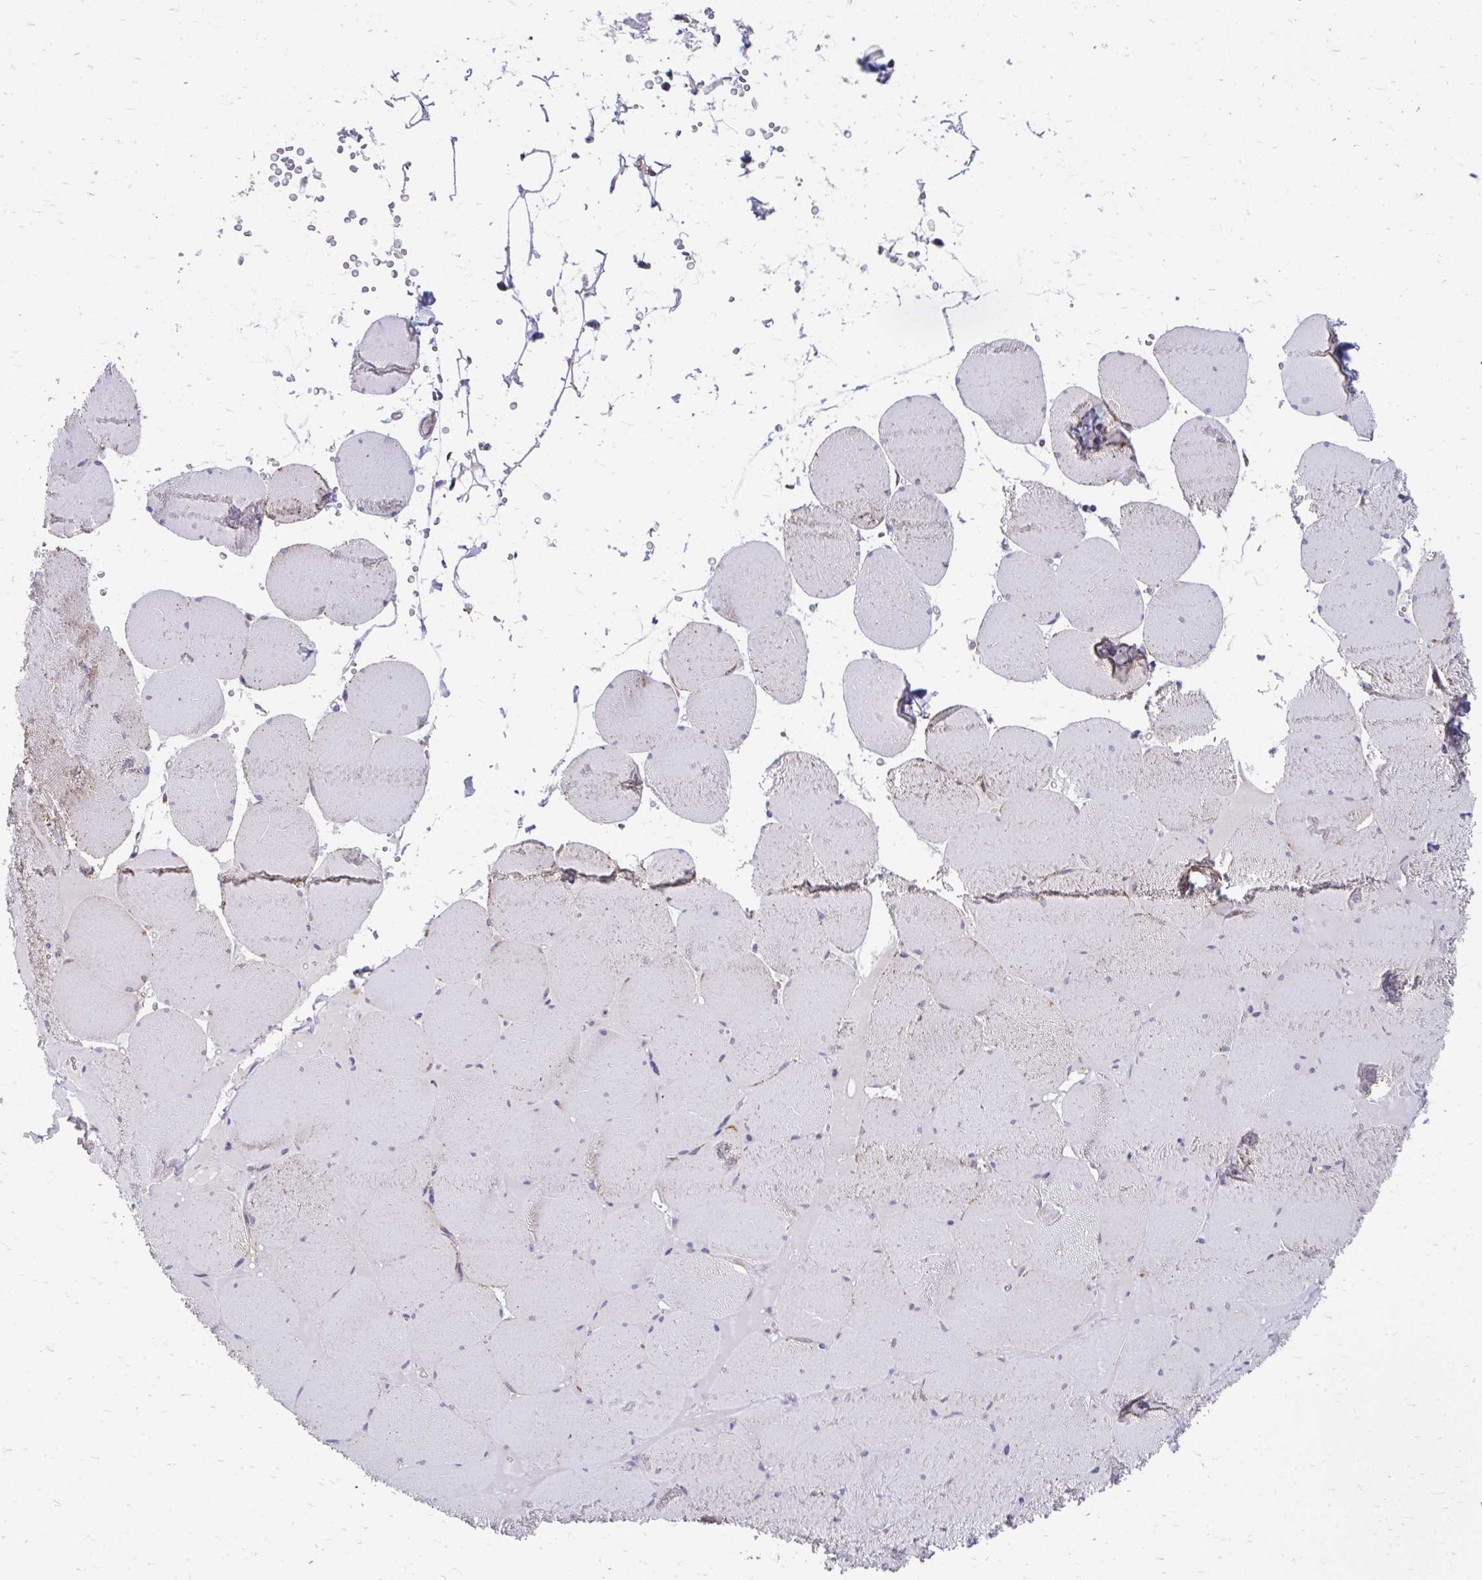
{"staining": {"intensity": "weak", "quantity": "<25%", "location": "cytoplasmic/membranous"}, "tissue": "skeletal muscle", "cell_type": "Myocytes", "image_type": "normal", "snomed": [{"axis": "morphology", "description": "Normal tissue, NOS"}, {"axis": "topography", "description": "Skeletal muscle"}, {"axis": "topography", "description": "Head-Neck"}], "caption": "This is a micrograph of immunohistochemistry staining of benign skeletal muscle, which shows no positivity in myocytes. The staining is performed using DAB (3,3'-diaminobenzidine) brown chromogen with nuclei counter-stained in using hematoxylin.", "gene": "FHIP1B", "patient": {"sex": "male", "age": 66}}